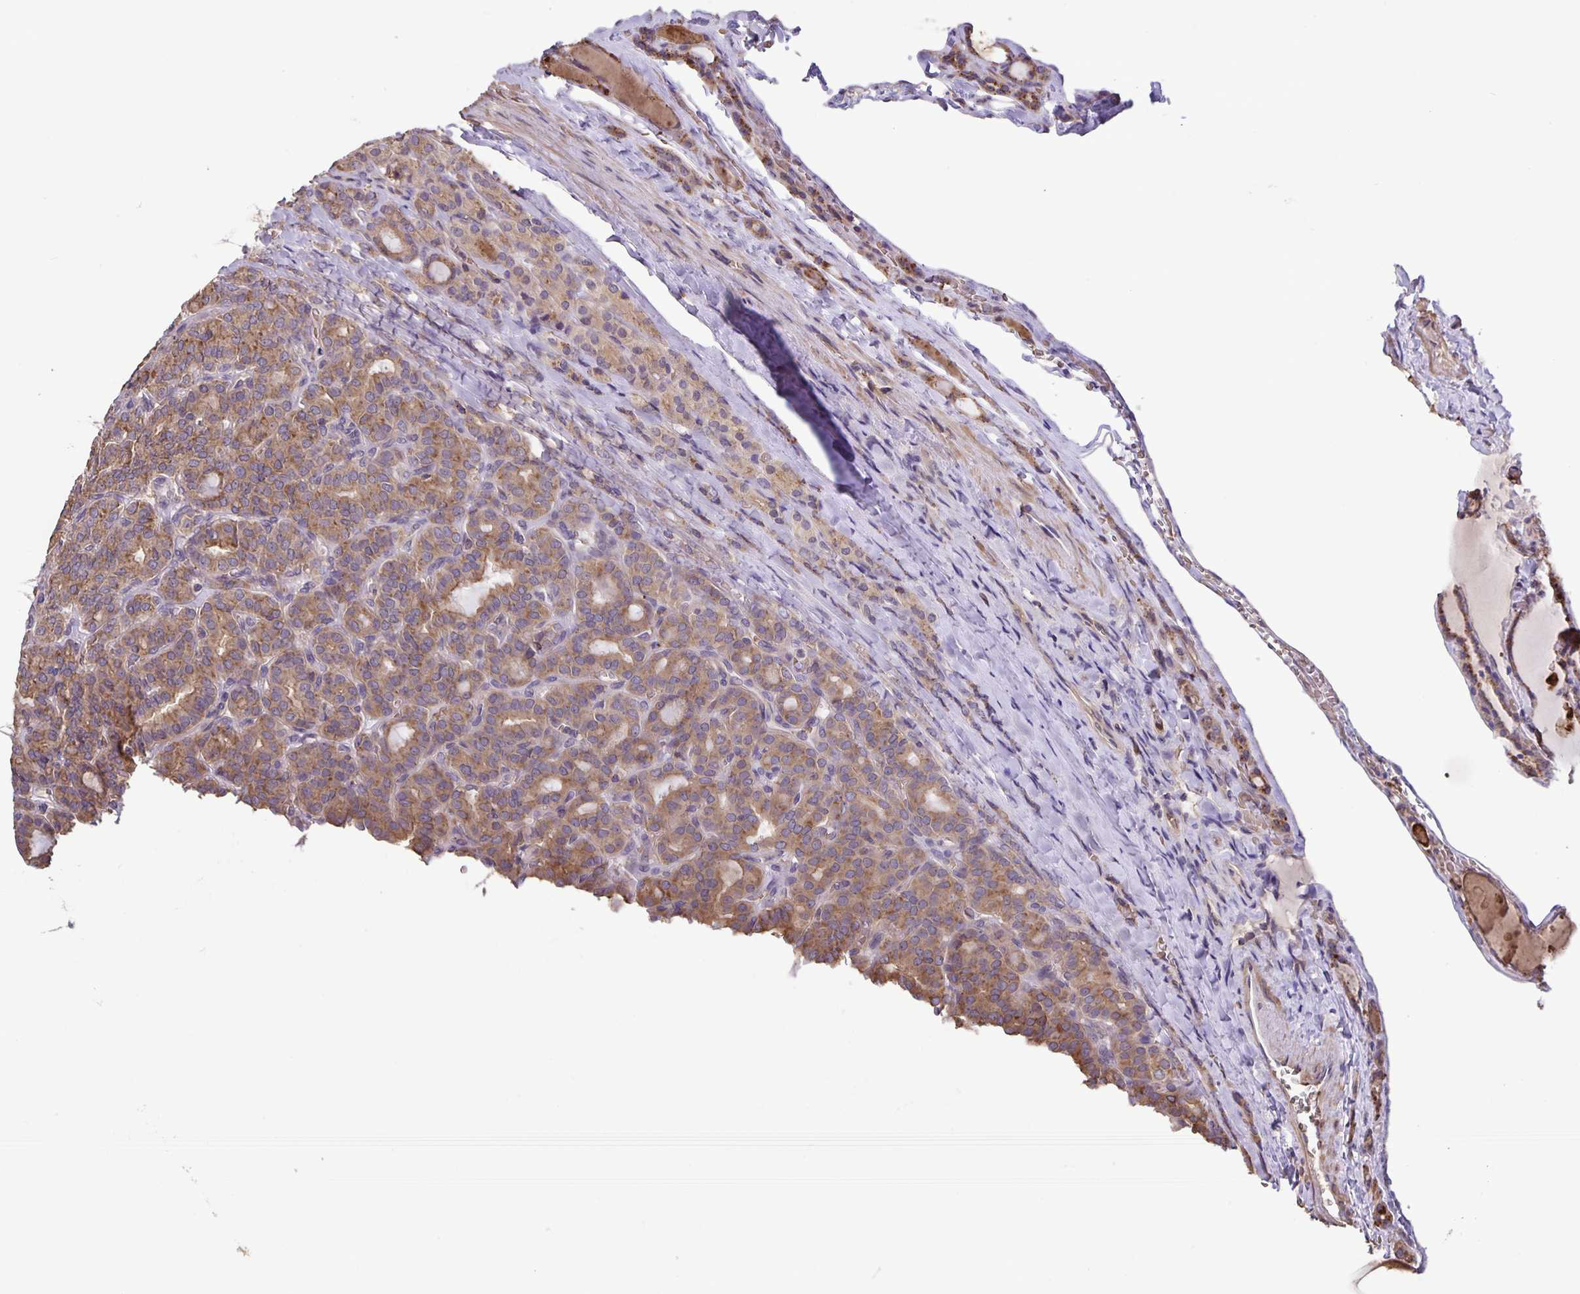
{"staining": {"intensity": "moderate", "quantity": ">75%", "location": "cytoplasmic/membranous"}, "tissue": "thyroid cancer", "cell_type": "Tumor cells", "image_type": "cancer", "snomed": [{"axis": "morphology", "description": "Normal tissue, NOS"}, {"axis": "morphology", "description": "Follicular adenoma carcinoma, NOS"}, {"axis": "topography", "description": "Thyroid gland"}], "caption": "Thyroid follicular adenoma carcinoma stained with a brown dye exhibits moderate cytoplasmic/membranous positive positivity in about >75% of tumor cells.", "gene": "TMEM71", "patient": {"sex": "female", "age": 31}}